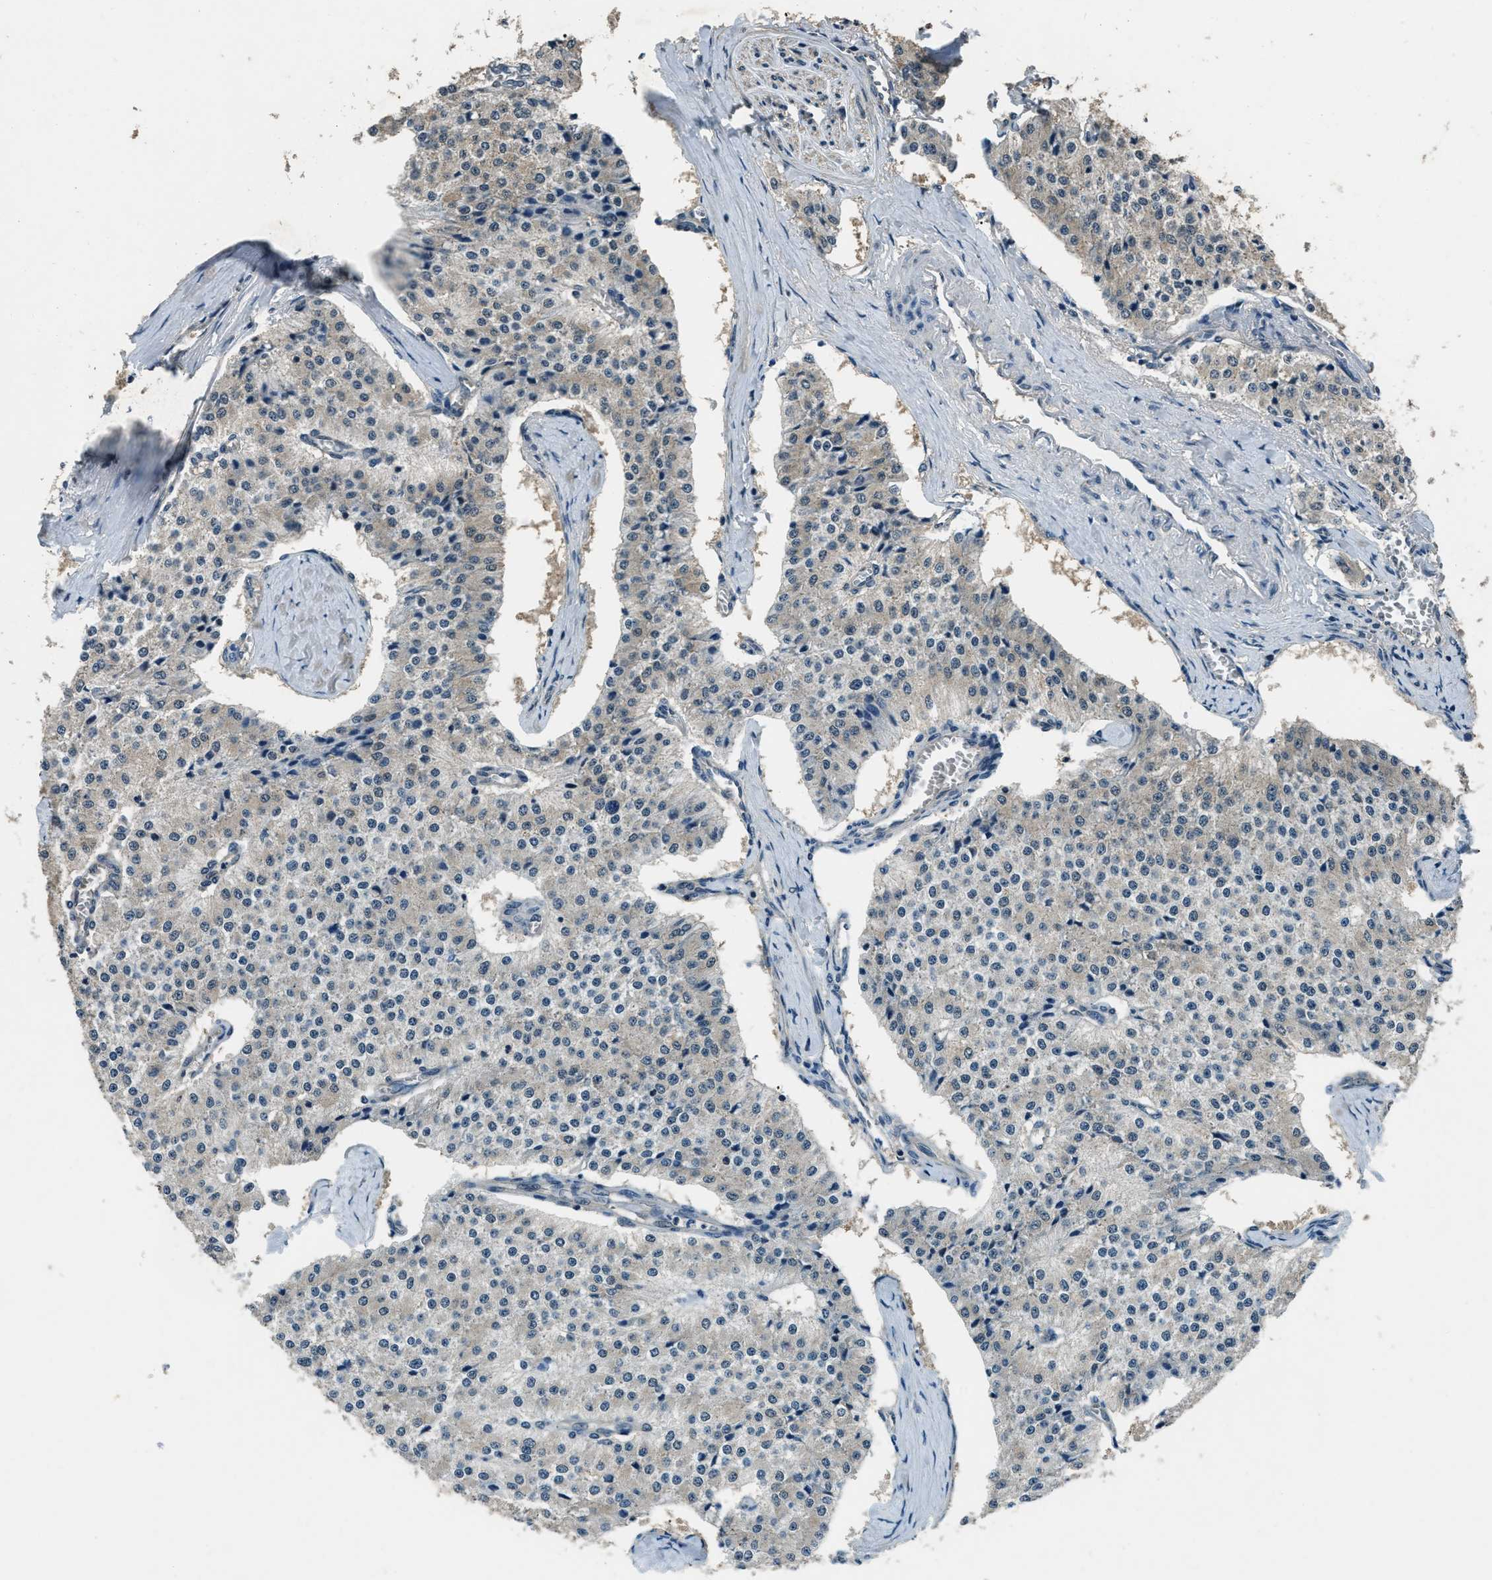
{"staining": {"intensity": "negative", "quantity": "none", "location": "none"}, "tissue": "carcinoid", "cell_type": "Tumor cells", "image_type": "cancer", "snomed": [{"axis": "morphology", "description": "Carcinoid, malignant, NOS"}, {"axis": "topography", "description": "Colon"}], "caption": "Carcinoid (malignant) stained for a protein using immunohistochemistry reveals no expression tumor cells.", "gene": "NUDCD3", "patient": {"sex": "female", "age": 52}}